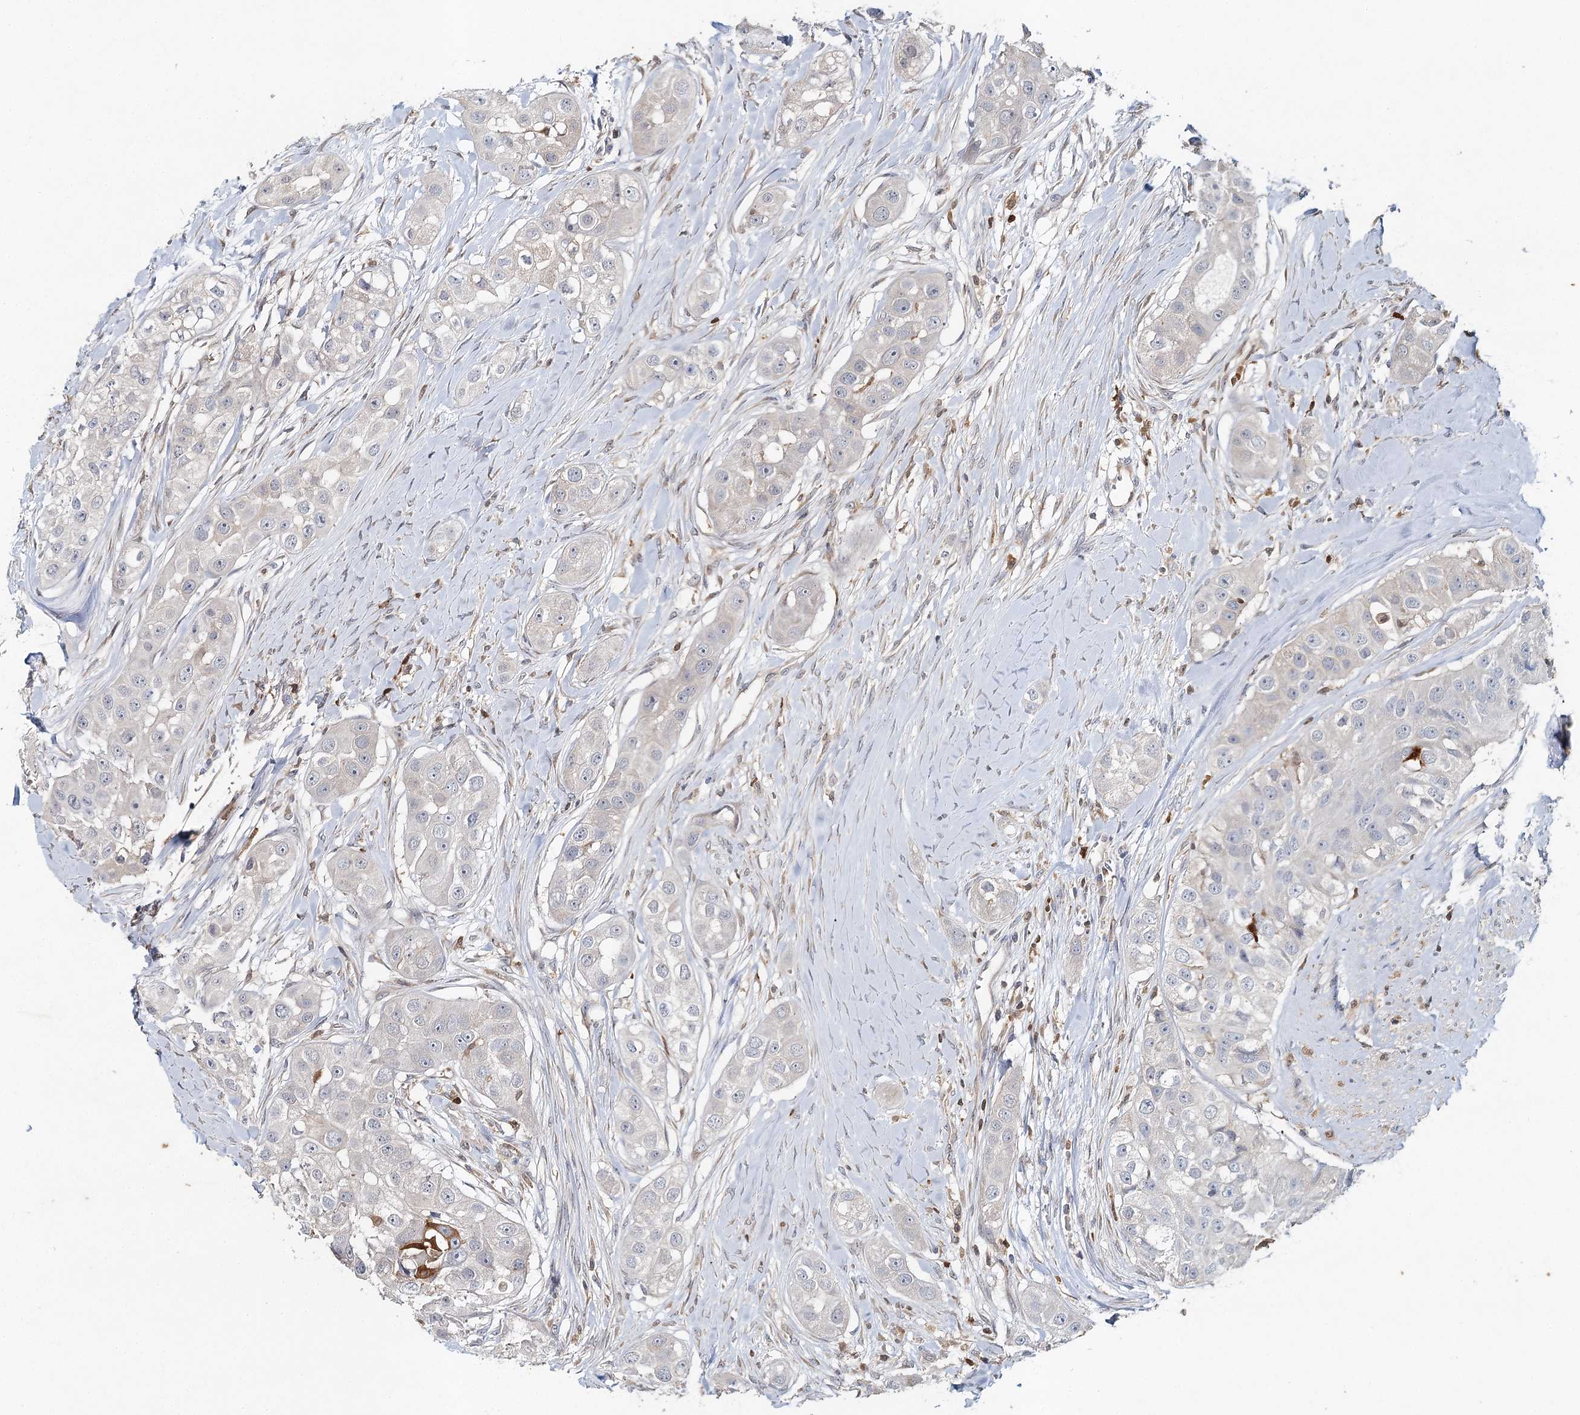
{"staining": {"intensity": "moderate", "quantity": "<25%", "location": "cytoplasmic/membranous"}, "tissue": "head and neck cancer", "cell_type": "Tumor cells", "image_type": "cancer", "snomed": [{"axis": "morphology", "description": "Normal tissue, NOS"}, {"axis": "morphology", "description": "Squamous cell carcinoma, NOS"}, {"axis": "topography", "description": "Skeletal muscle"}, {"axis": "topography", "description": "Head-Neck"}], "caption": "Immunohistochemical staining of head and neck cancer displays moderate cytoplasmic/membranous protein staining in about <25% of tumor cells. The protein is shown in brown color, while the nuclei are stained blue.", "gene": "SLC41A2", "patient": {"sex": "male", "age": 51}}